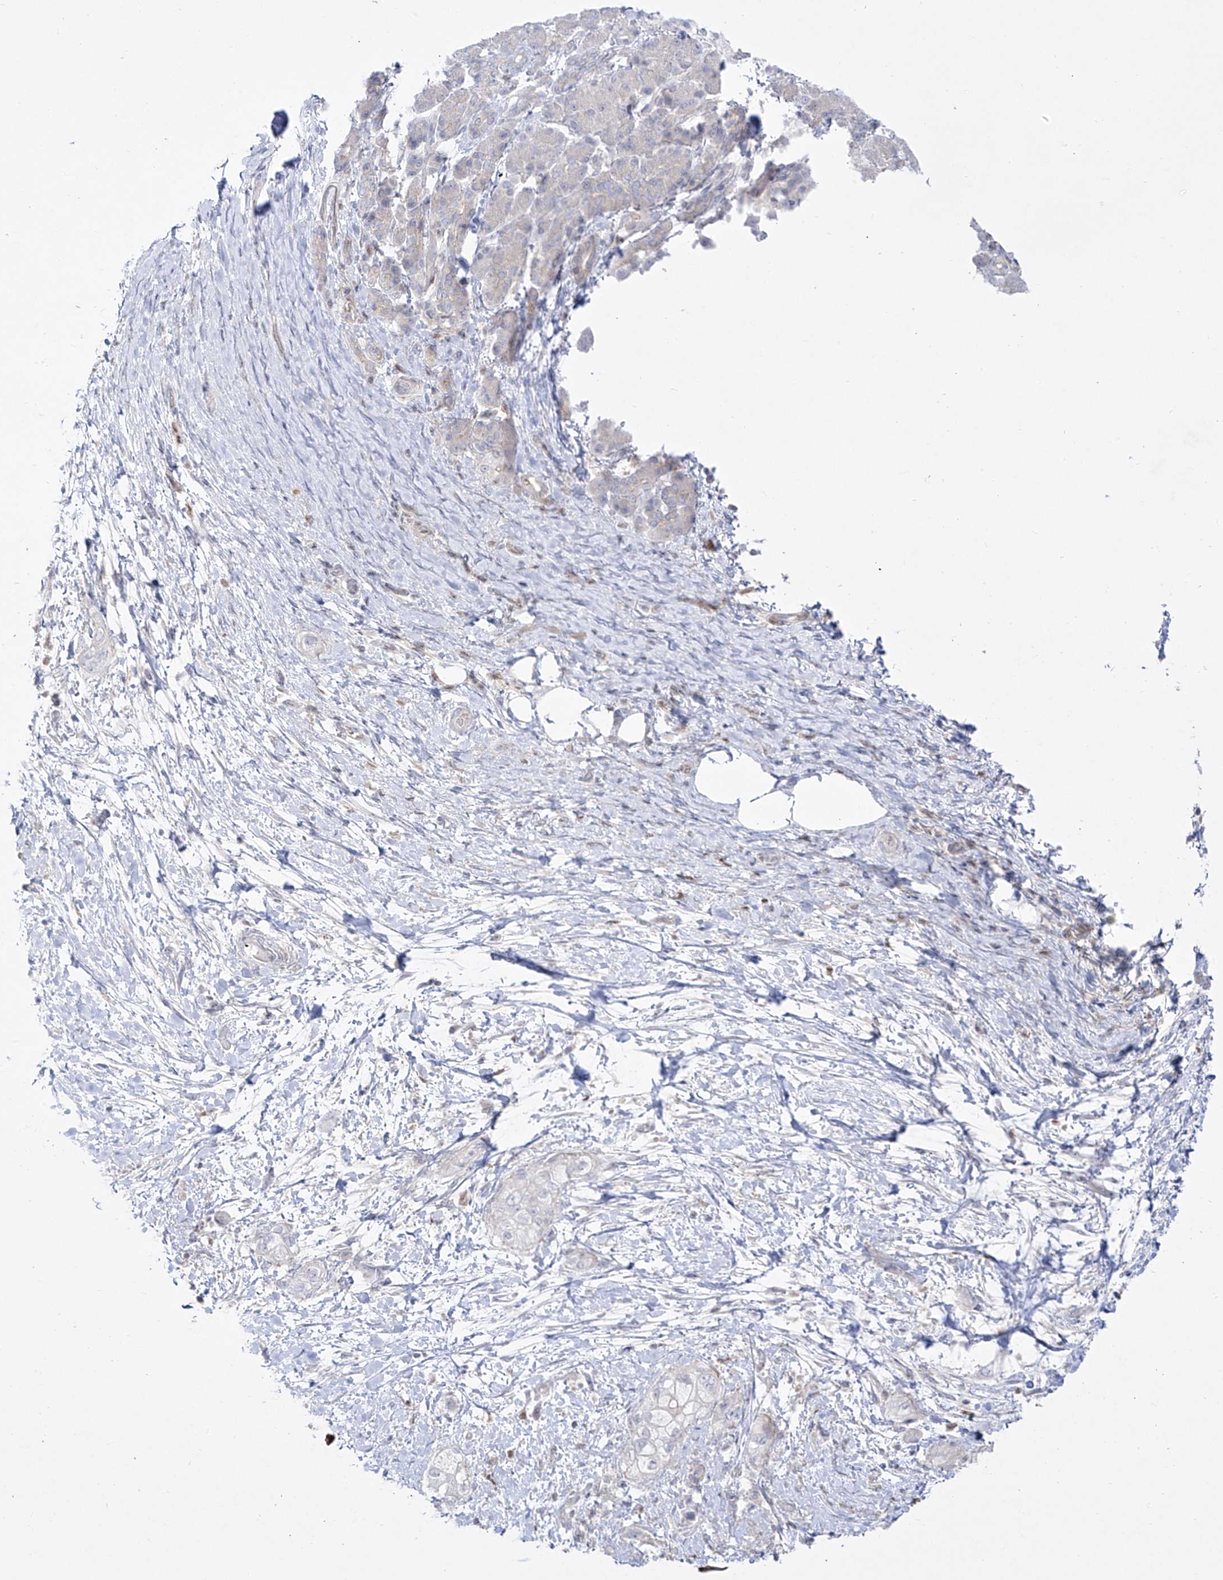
{"staining": {"intensity": "negative", "quantity": "none", "location": "none"}, "tissue": "pancreatic cancer", "cell_type": "Tumor cells", "image_type": "cancer", "snomed": [{"axis": "morphology", "description": "Adenocarcinoma, NOS"}, {"axis": "topography", "description": "Pancreas"}], "caption": "Tumor cells show no significant staining in pancreatic cancer.", "gene": "DMKN", "patient": {"sex": "male", "age": 58}}